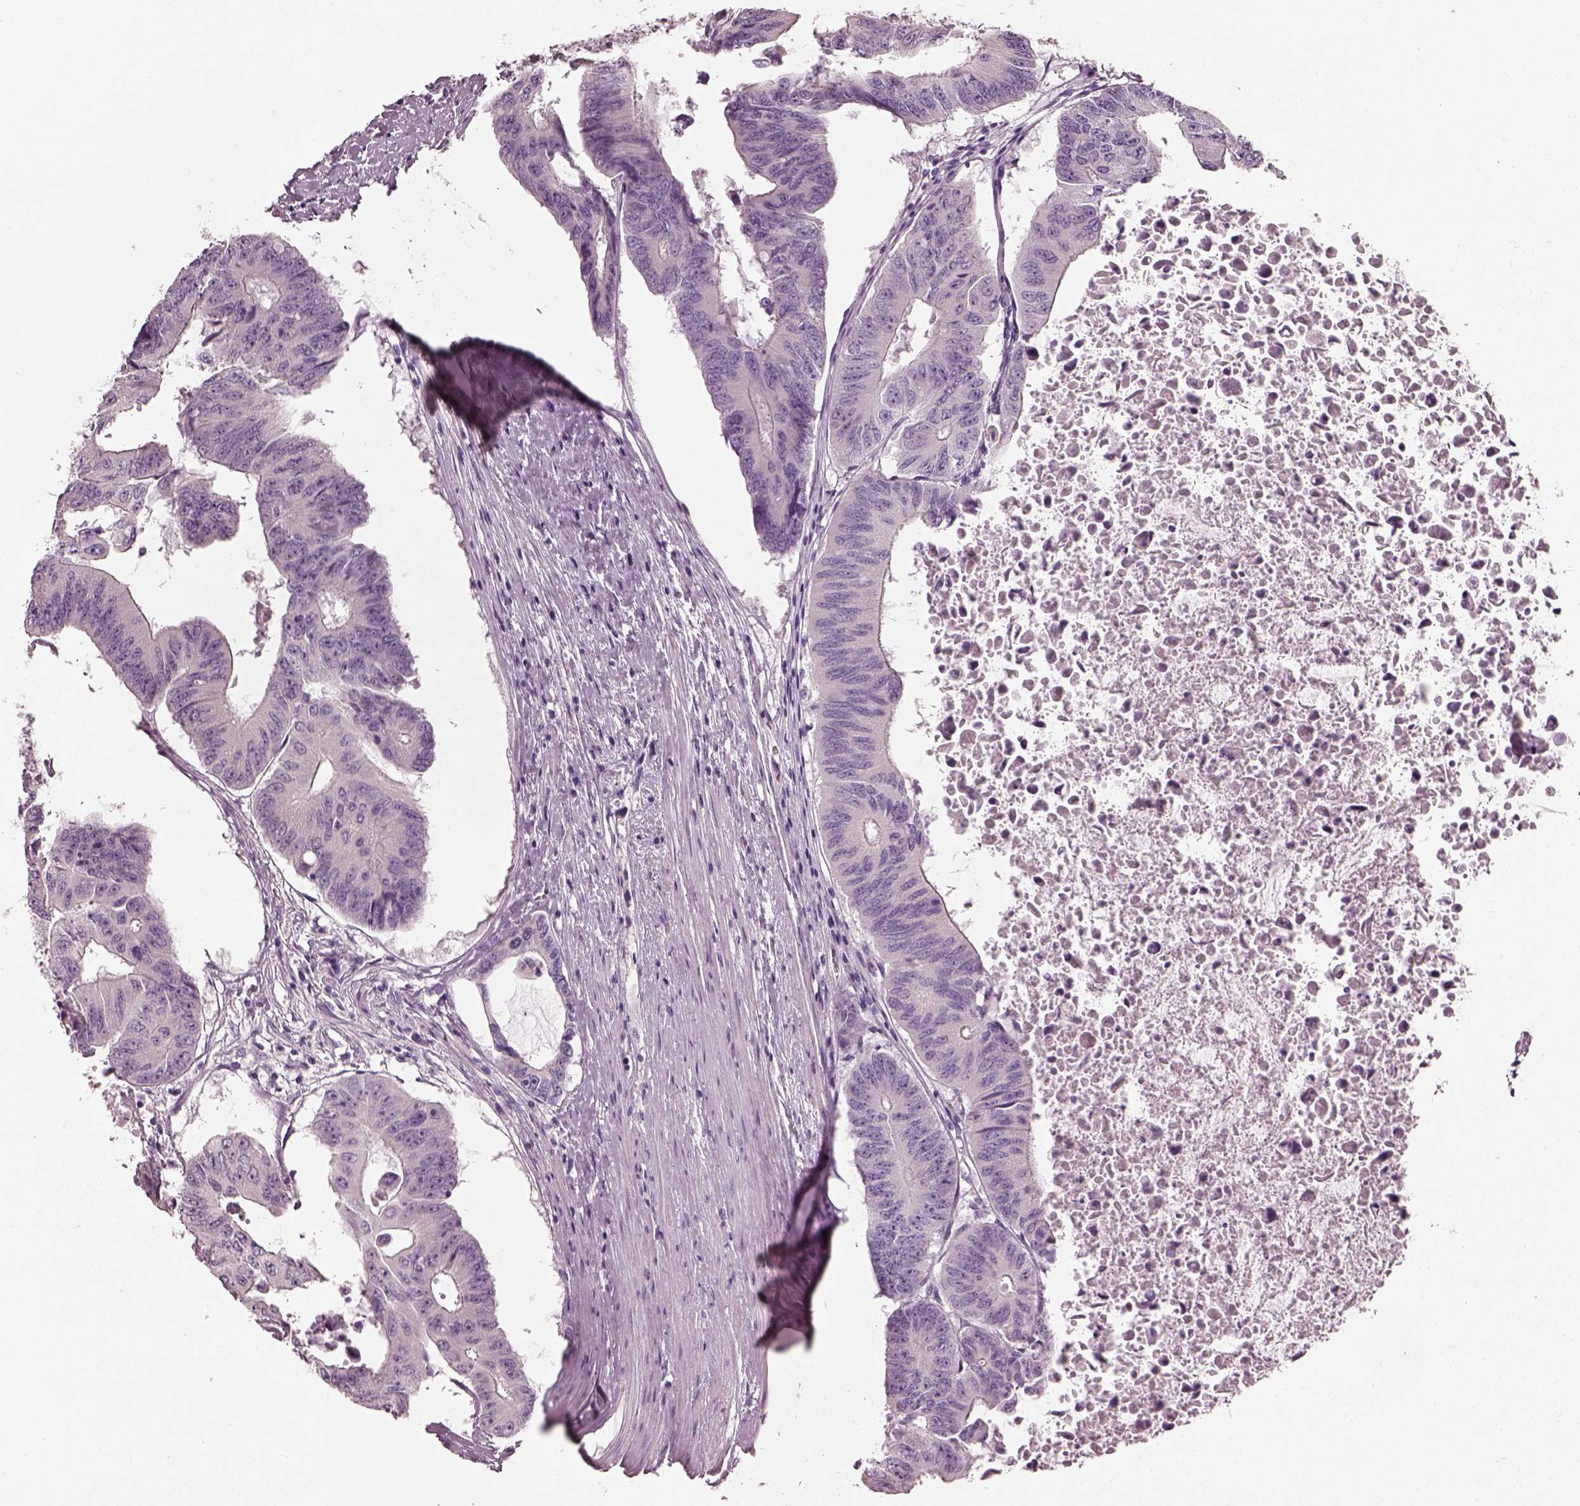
{"staining": {"intensity": "negative", "quantity": "none", "location": "none"}, "tissue": "colorectal cancer", "cell_type": "Tumor cells", "image_type": "cancer", "snomed": [{"axis": "morphology", "description": "Adenocarcinoma, NOS"}, {"axis": "topography", "description": "Rectum"}], "caption": "DAB immunohistochemical staining of human colorectal adenocarcinoma demonstrates no significant staining in tumor cells. (DAB immunohistochemistry with hematoxylin counter stain).", "gene": "PNOC", "patient": {"sex": "male", "age": 59}}